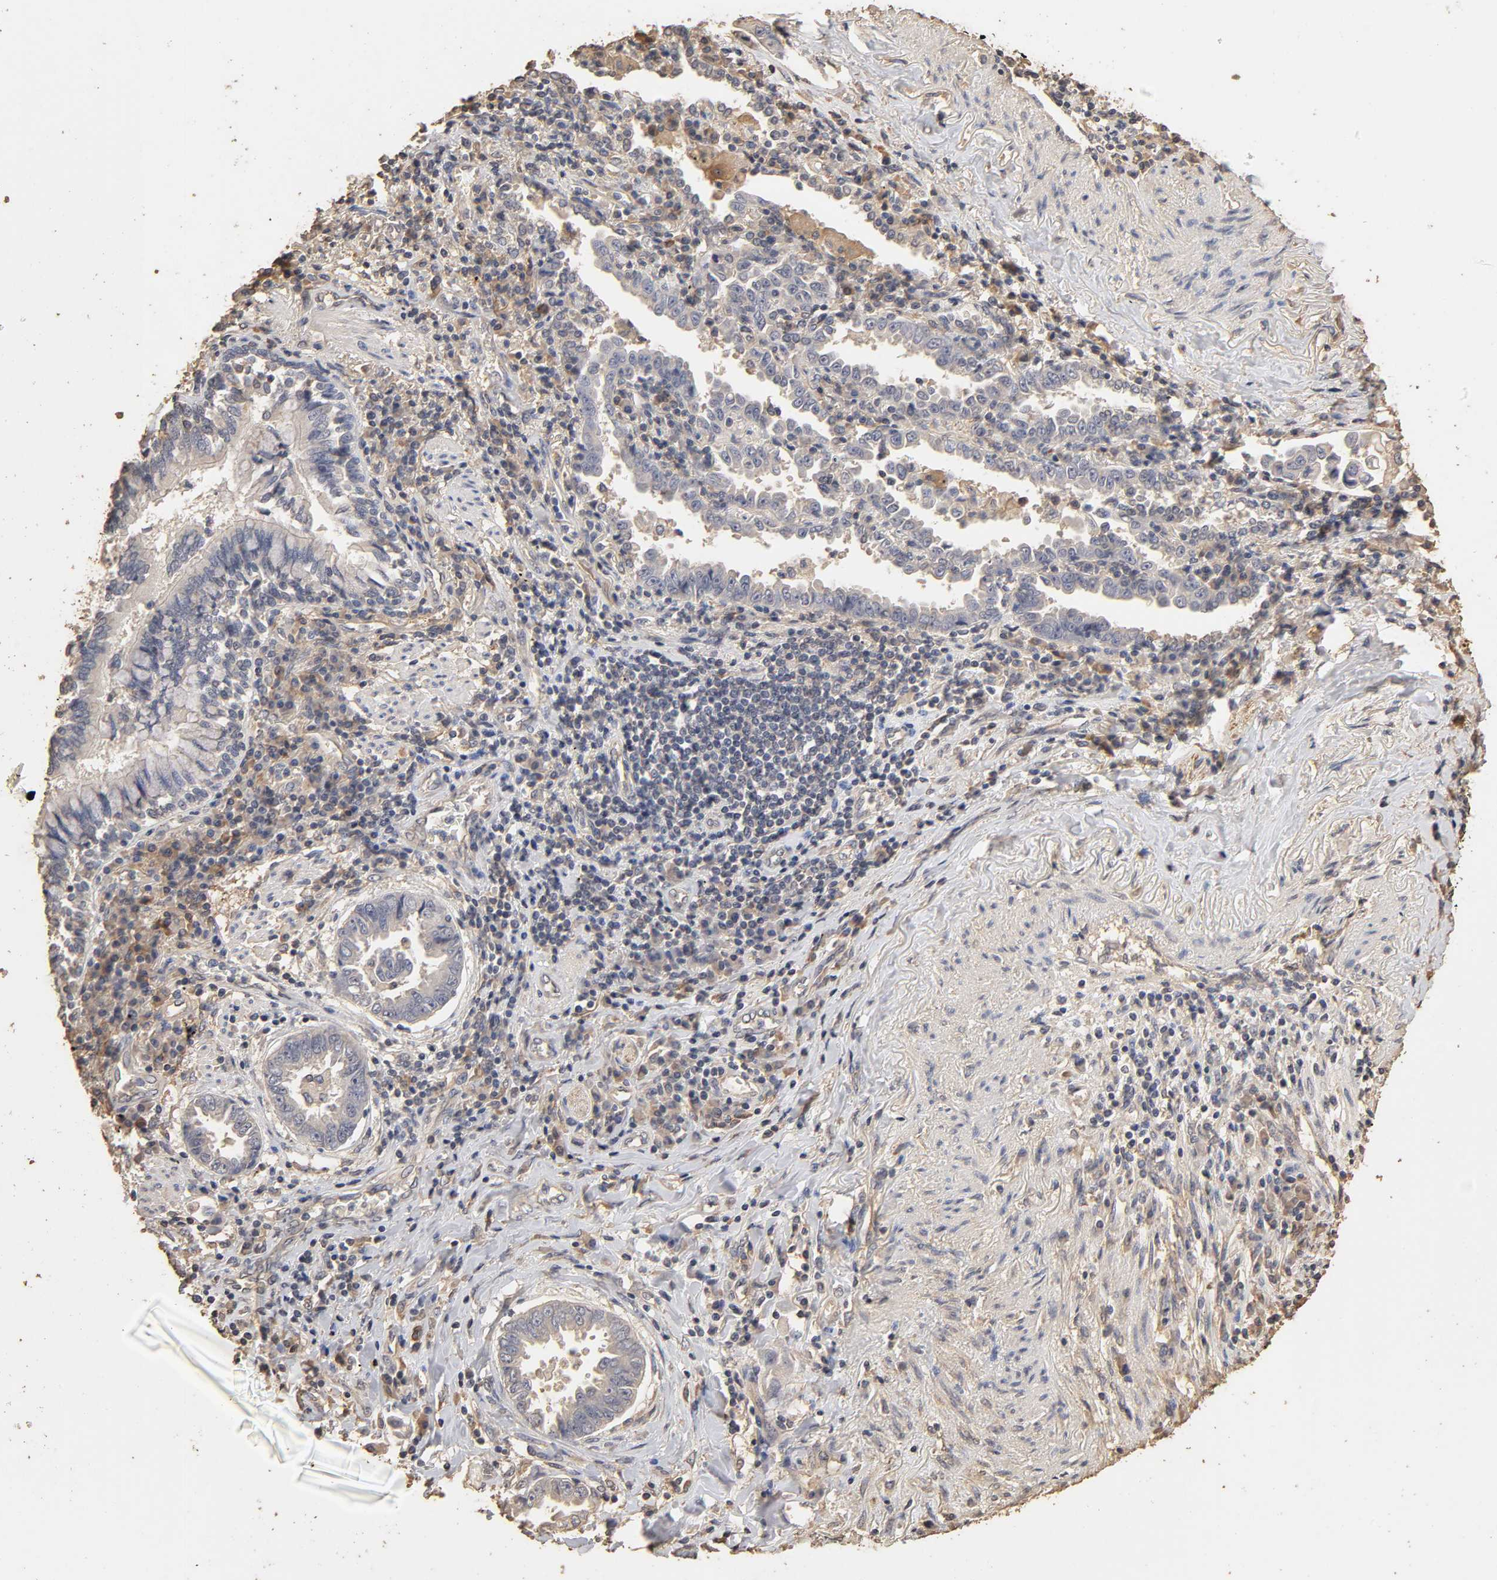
{"staining": {"intensity": "negative", "quantity": "none", "location": "none"}, "tissue": "lung cancer", "cell_type": "Tumor cells", "image_type": "cancer", "snomed": [{"axis": "morphology", "description": "Normal tissue, NOS"}, {"axis": "morphology", "description": "Inflammation, NOS"}, {"axis": "morphology", "description": "Adenocarcinoma, NOS"}, {"axis": "topography", "description": "Lung"}], "caption": "Tumor cells show no significant positivity in lung adenocarcinoma.", "gene": "VSIG4", "patient": {"sex": "female", "age": 64}}